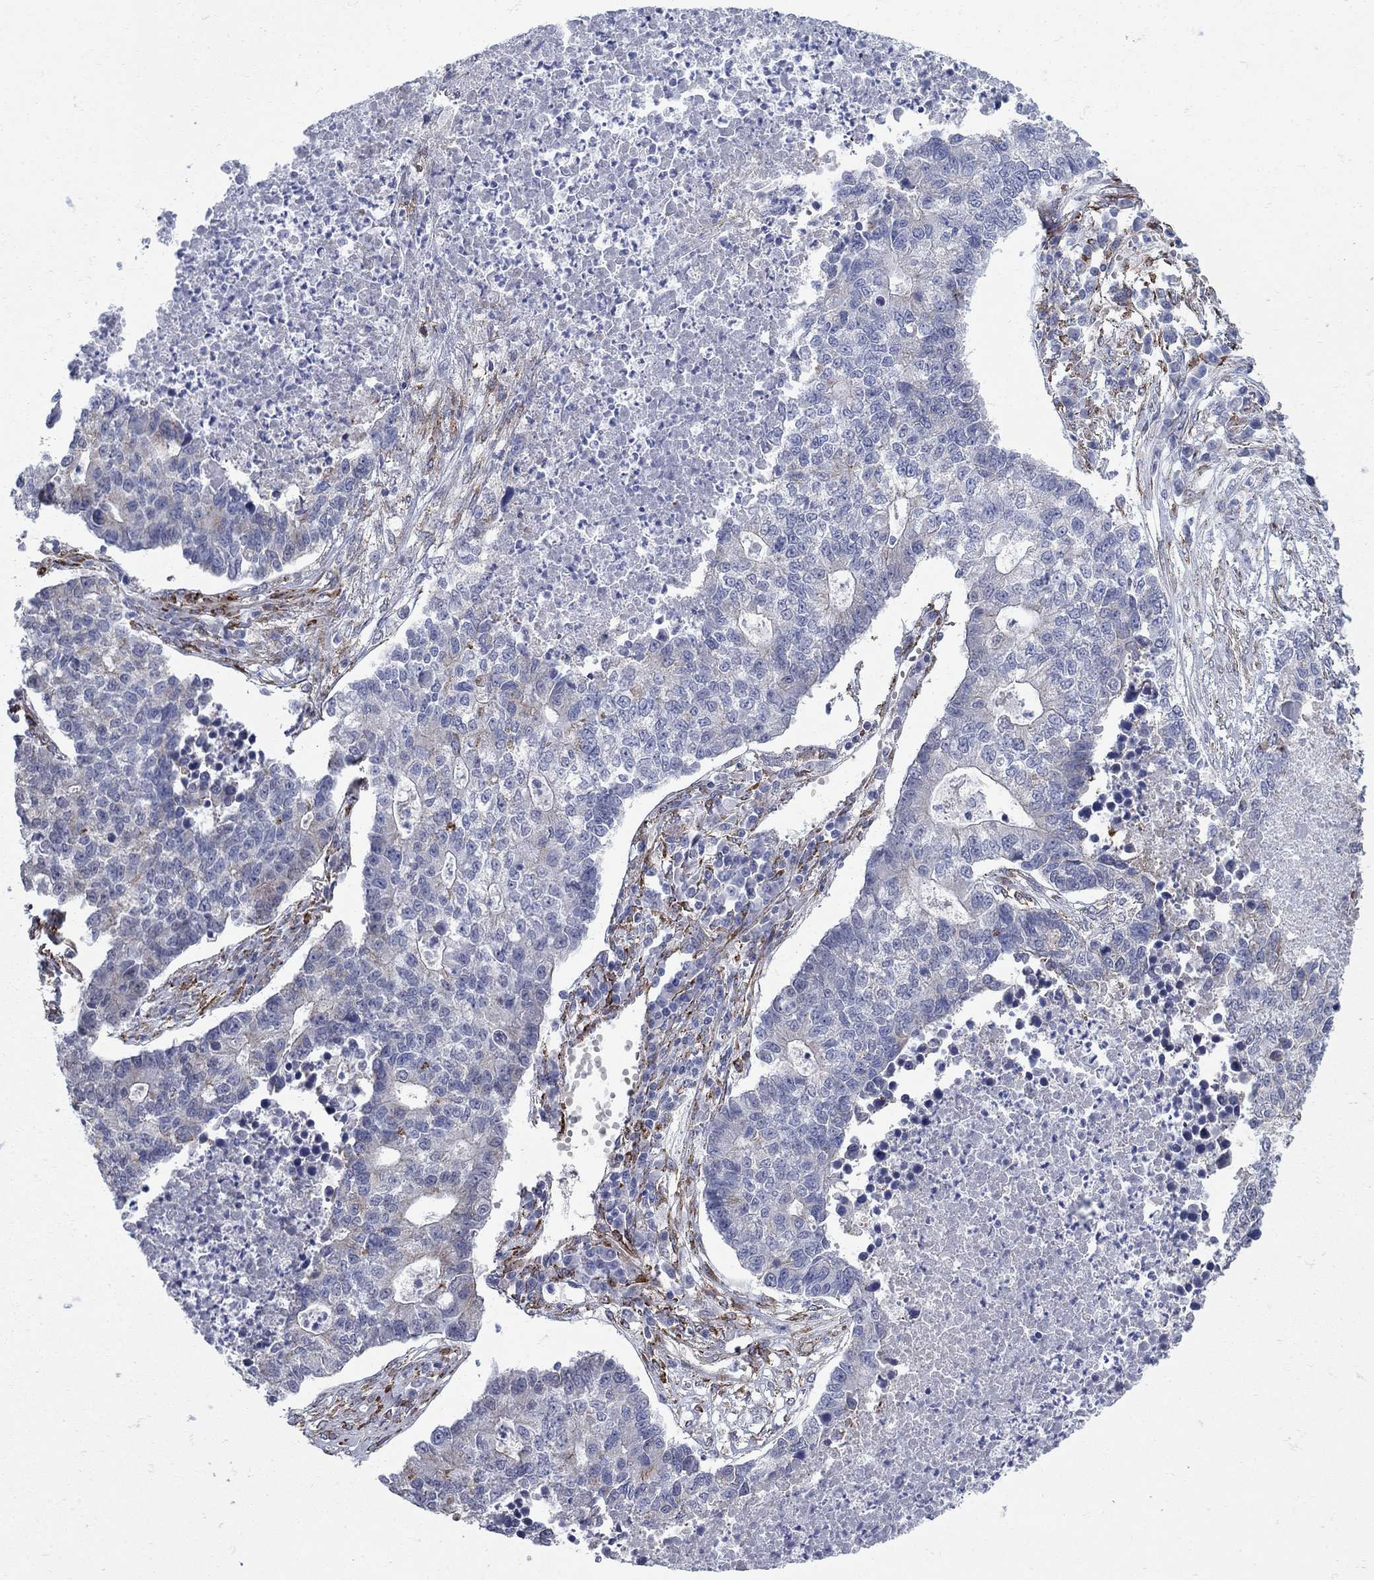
{"staining": {"intensity": "negative", "quantity": "none", "location": "none"}, "tissue": "lung cancer", "cell_type": "Tumor cells", "image_type": "cancer", "snomed": [{"axis": "morphology", "description": "Adenocarcinoma, NOS"}, {"axis": "topography", "description": "Lung"}], "caption": "Adenocarcinoma (lung) was stained to show a protein in brown. There is no significant expression in tumor cells. The staining is performed using DAB brown chromogen with nuclei counter-stained in using hematoxylin.", "gene": "SEPTIN8", "patient": {"sex": "male", "age": 57}}